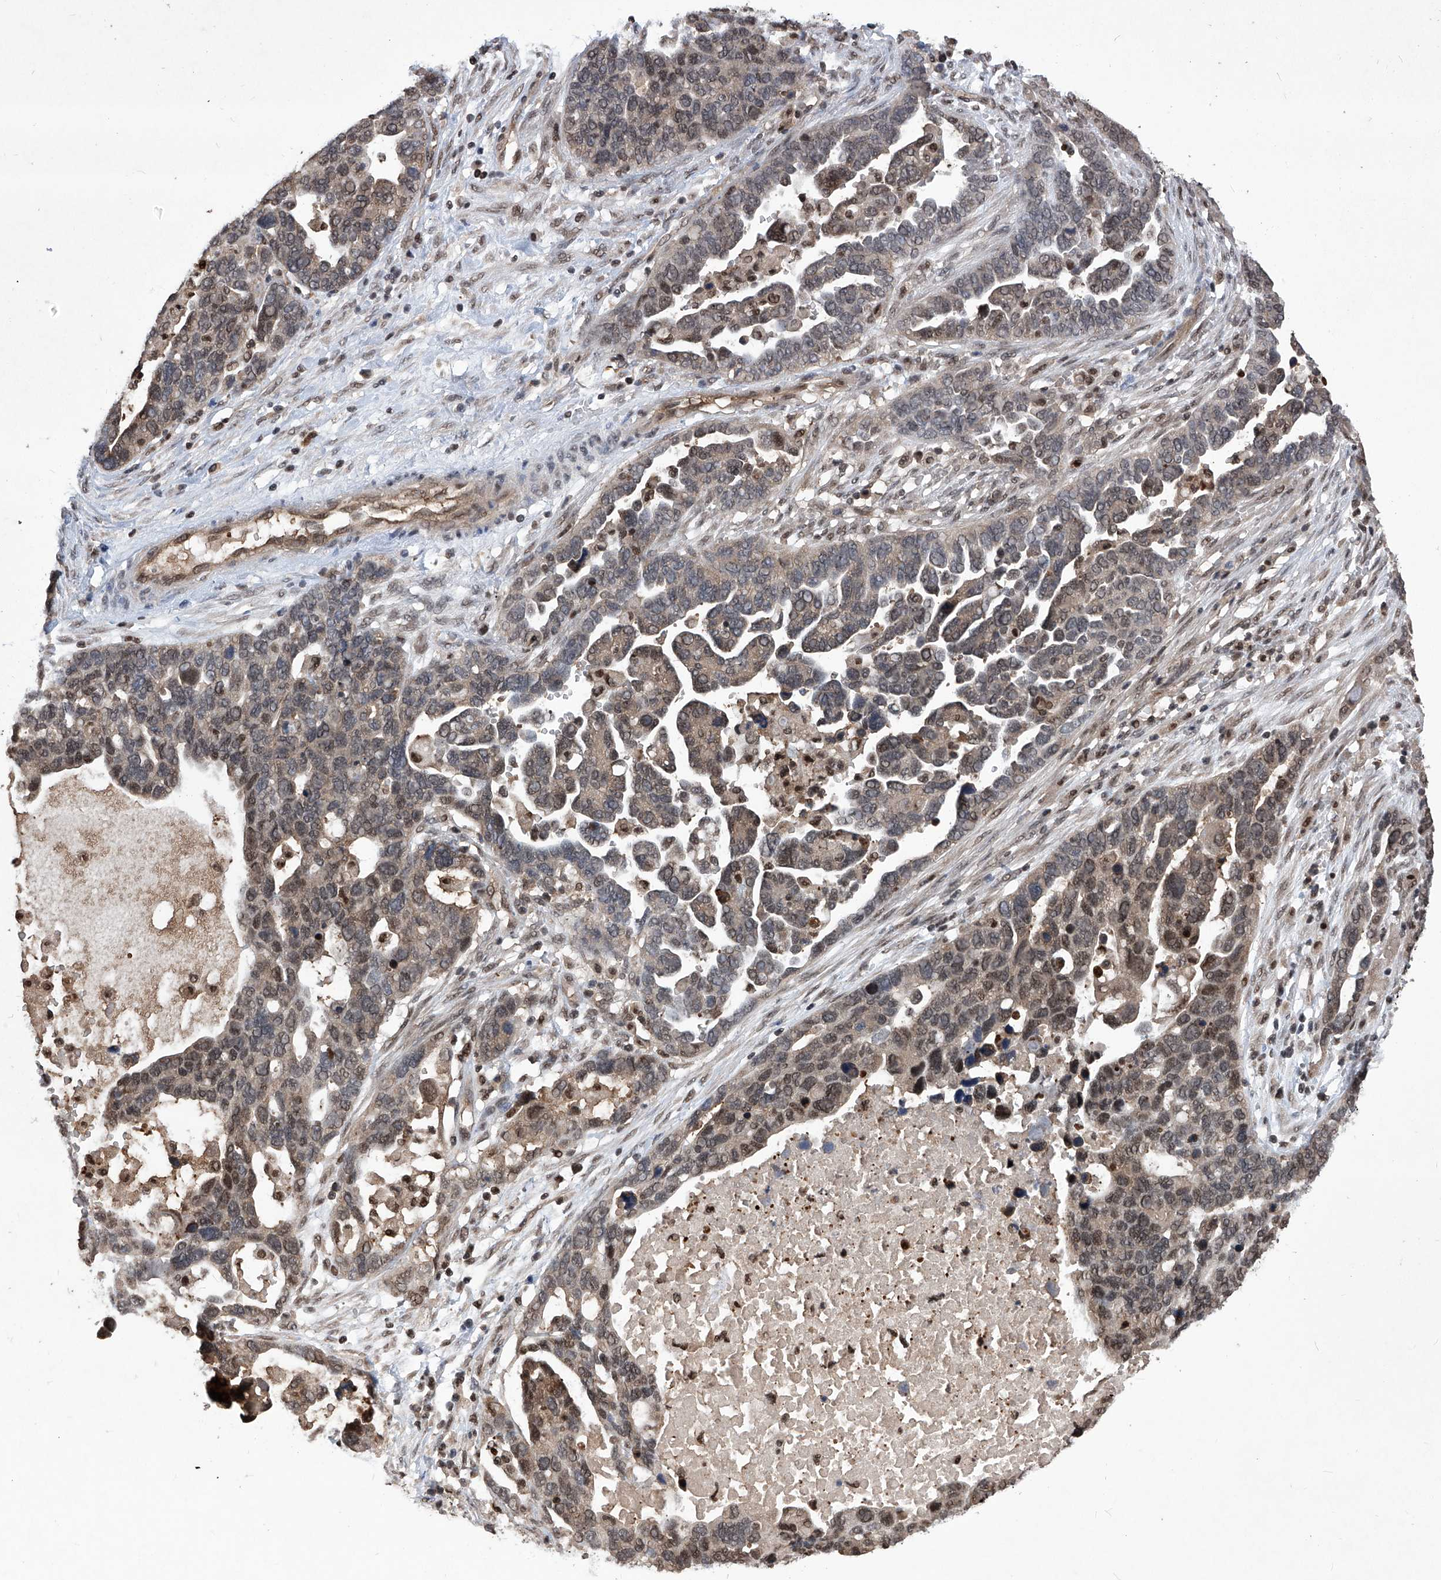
{"staining": {"intensity": "weak", "quantity": "25%-75%", "location": "nuclear"}, "tissue": "ovarian cancer", "cell_type": "Tumor cells", "image_type": "cancer", "snomed": [{"axis": "morphology", "description": "Cystadenocarcinoma, serous, NOS"}, {"axis": "topography", "description": "Ovary"}], "caption": "This is a micrograph of IHC staining of ovarian cancer (serous cystadenocarcinoma), which shows weak positivity in the nuclear of tumor cells.", "gene": "PSMB1", "patient": {"sex": "female", "age": 54}}